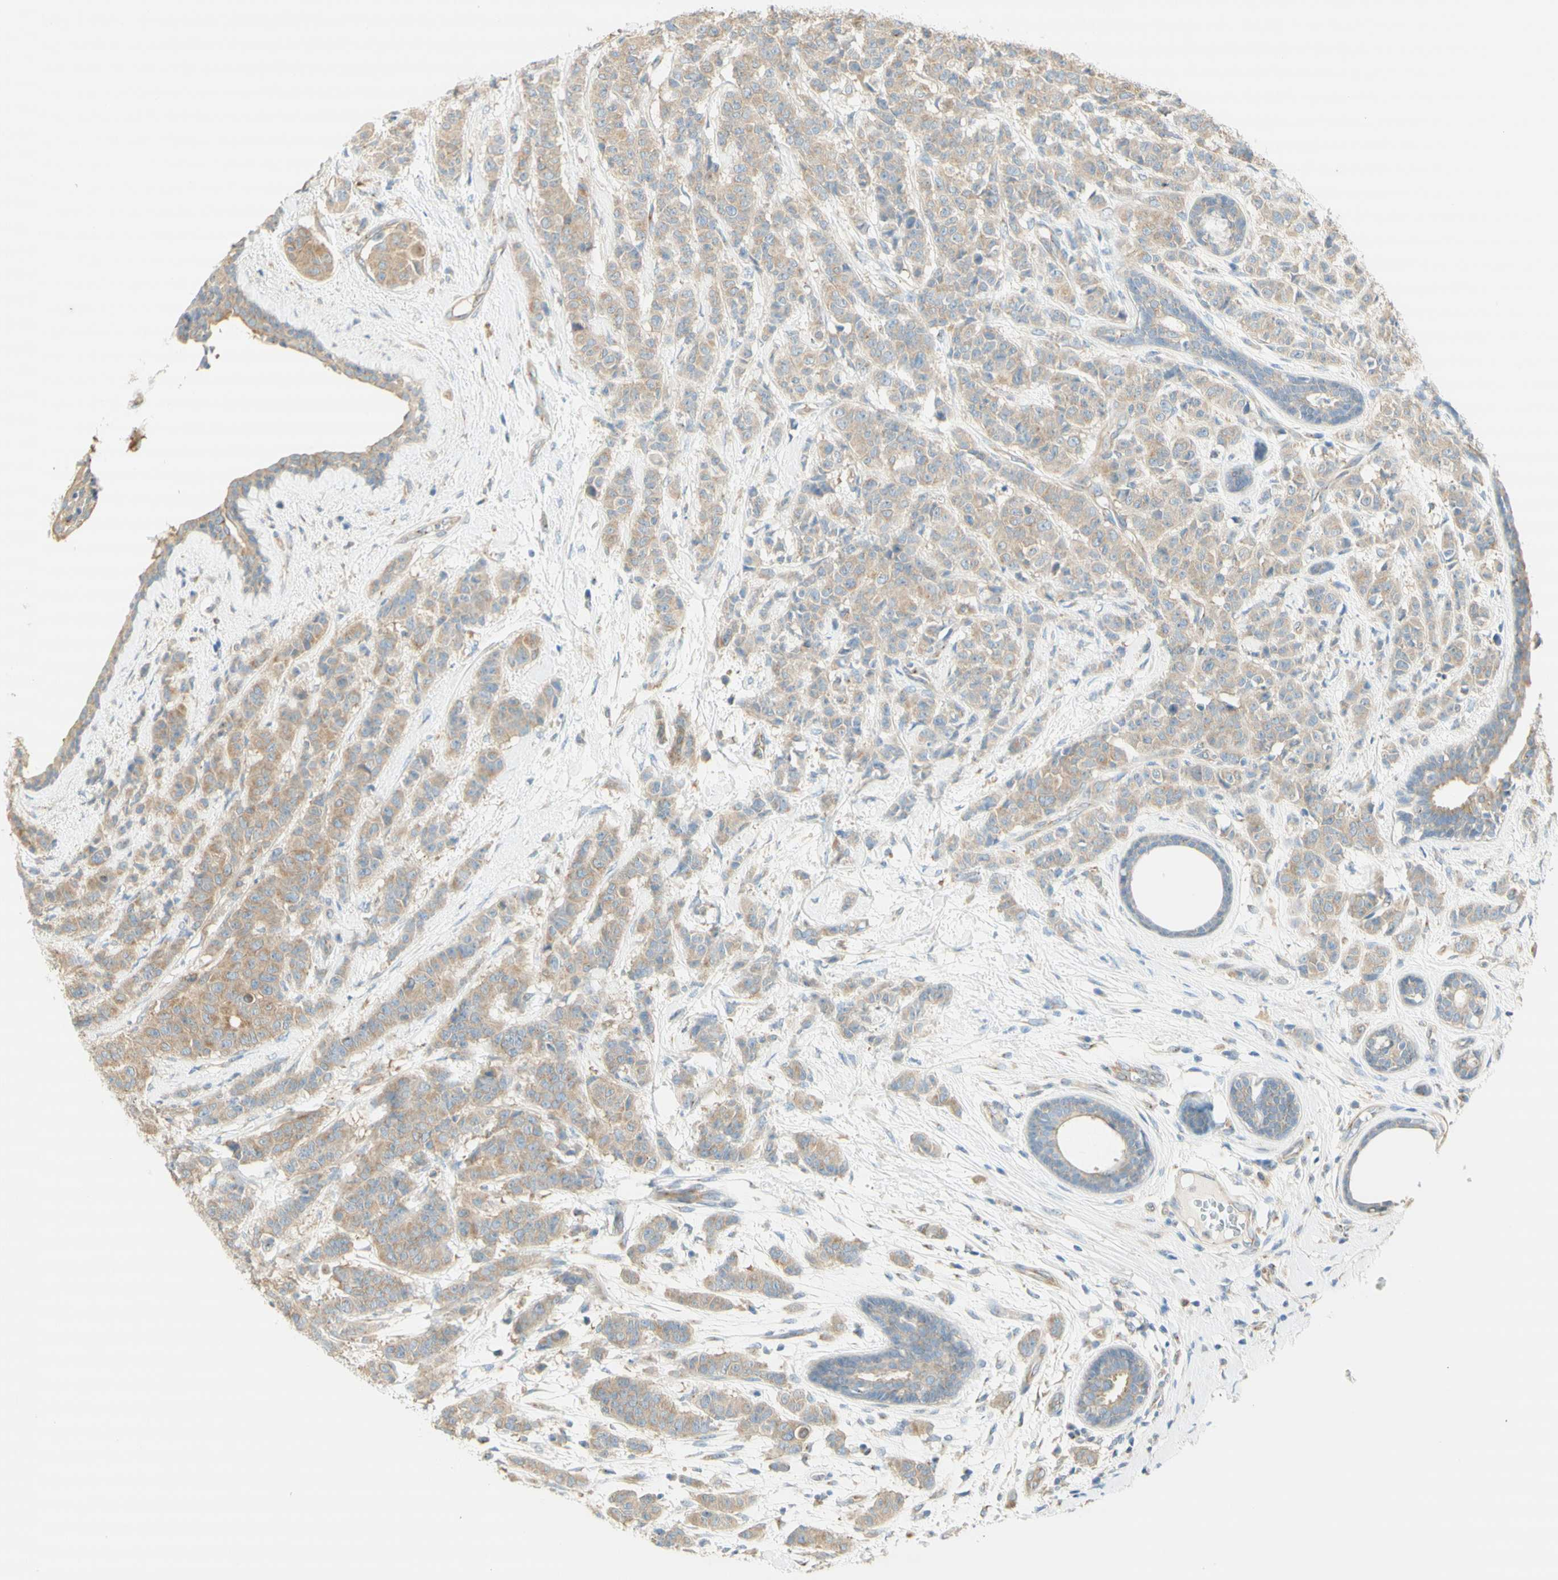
{"staining": {"intensity": "weak", "quantity": "25%-75%", "location": "cytoplasmic/membranous"}, "tissue": "breast cancer", "cell_type": "Tumor cells", "image_type": "cancer", "snomed": [{"axis": "morphology", "description": "Normal tissue, NOS"}, {"axis": "morphology", "description": "Duct carcinoma"}, {"axis": "topography", "description": "Breast"}], "caption": "The photomicrograph shows a brown stain indicating the presence of a protein in the cytoplasmic/membranous of tumor cells in infiltrating ductal carcinoma (breast).", "gene": "DYNC1H1", "patient": {"sex": "female", "age": 40}}